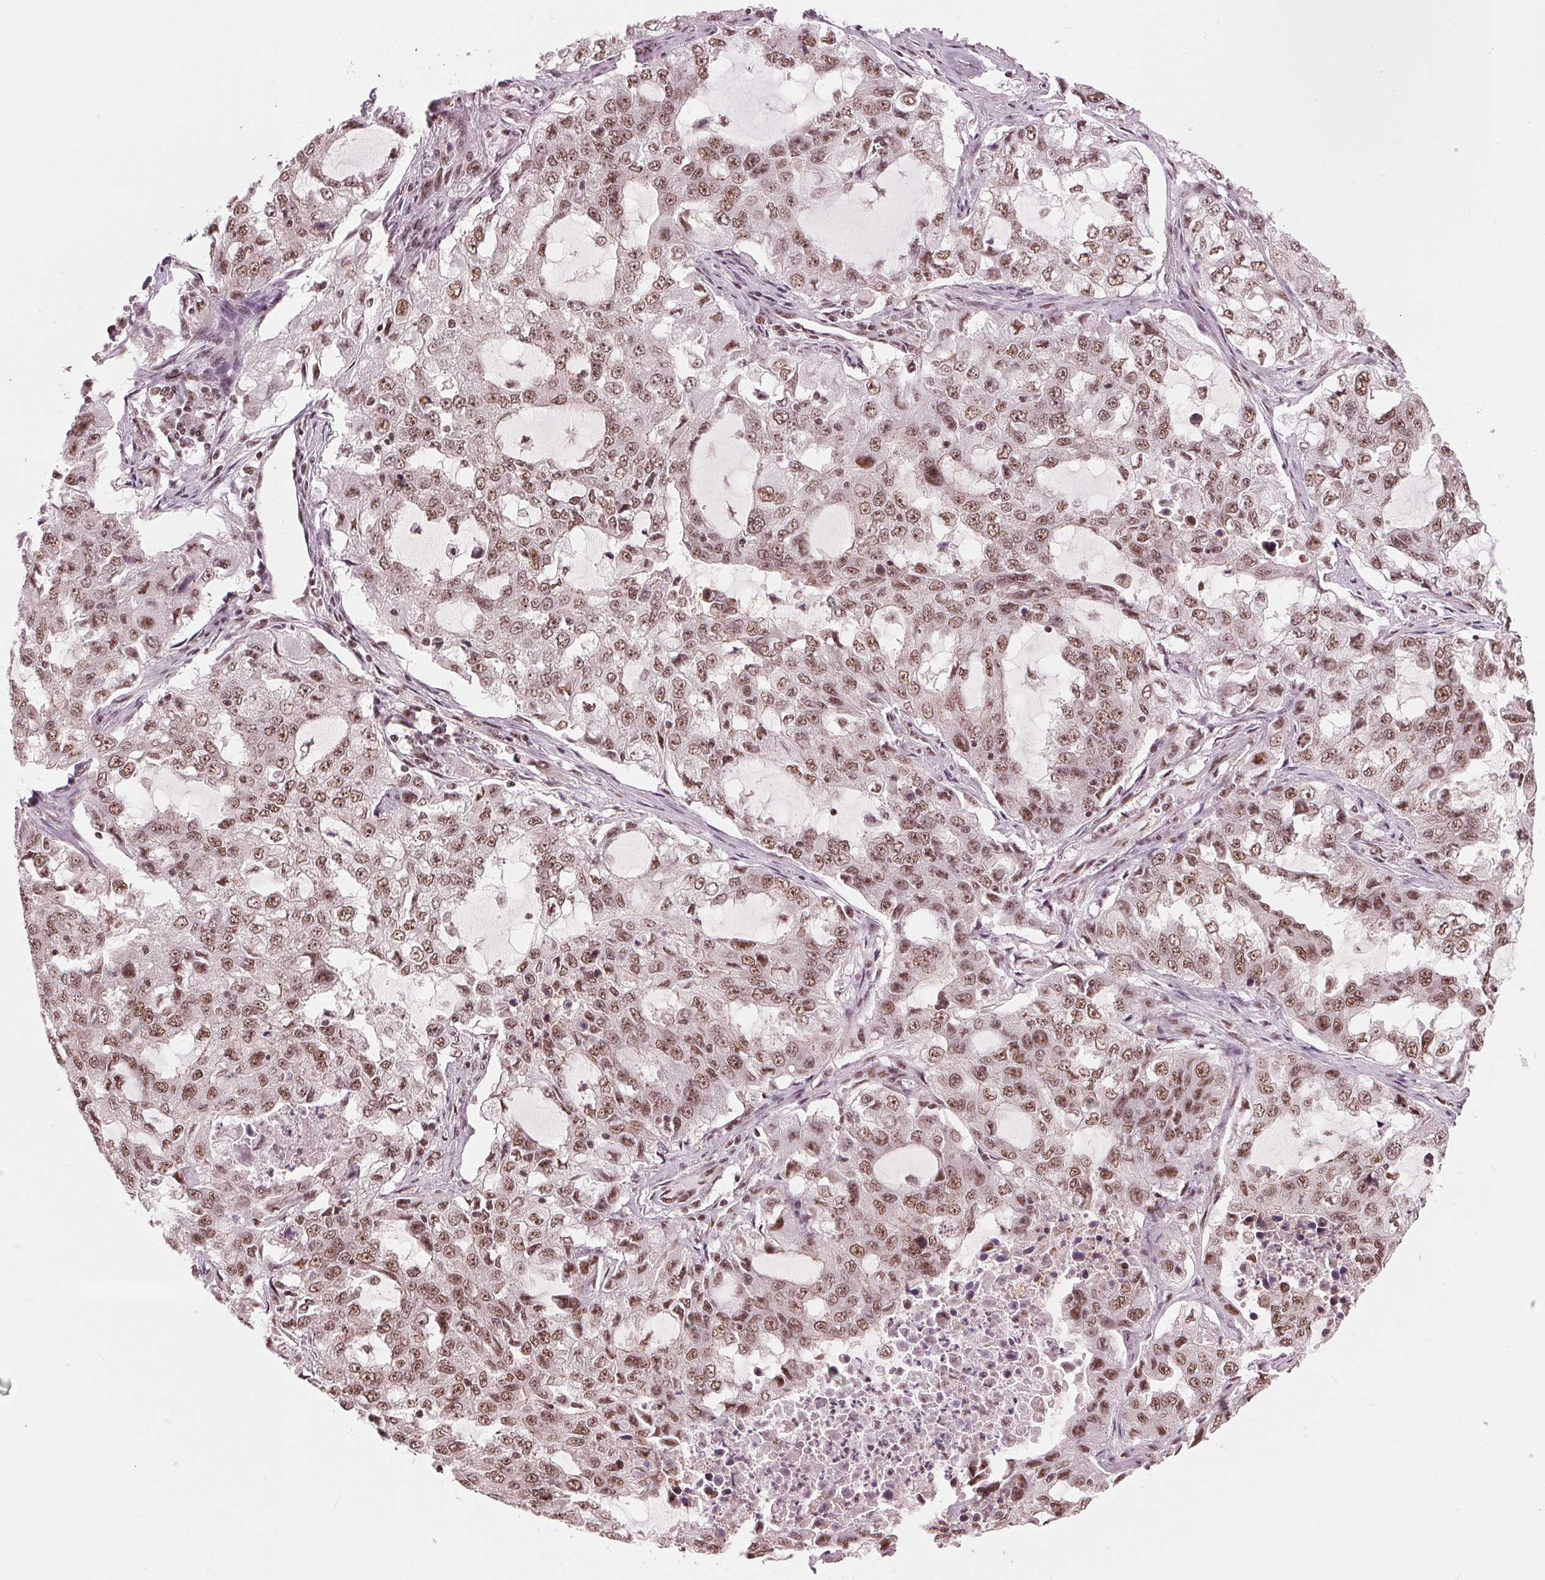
{"staining": {"intensity": "moderate", "quantity": ">75%", "location": "nuclear"}, "tissue": "lung cancer", "cell_type": "Tumor cells", "image_type": "cancer", "snomed": [{"axis": "morphology", "description": "Adenocarcinoma, NOS"}, {"axis": "topography", "description": "Lung"}], "caption": "Protein expression analysis of lung adenocarcinoma shows moderate nuclear expression in approximately >75% of tumor cells.", "gene": "LSM2", "patient": {"sex": "female", "age": 61}}